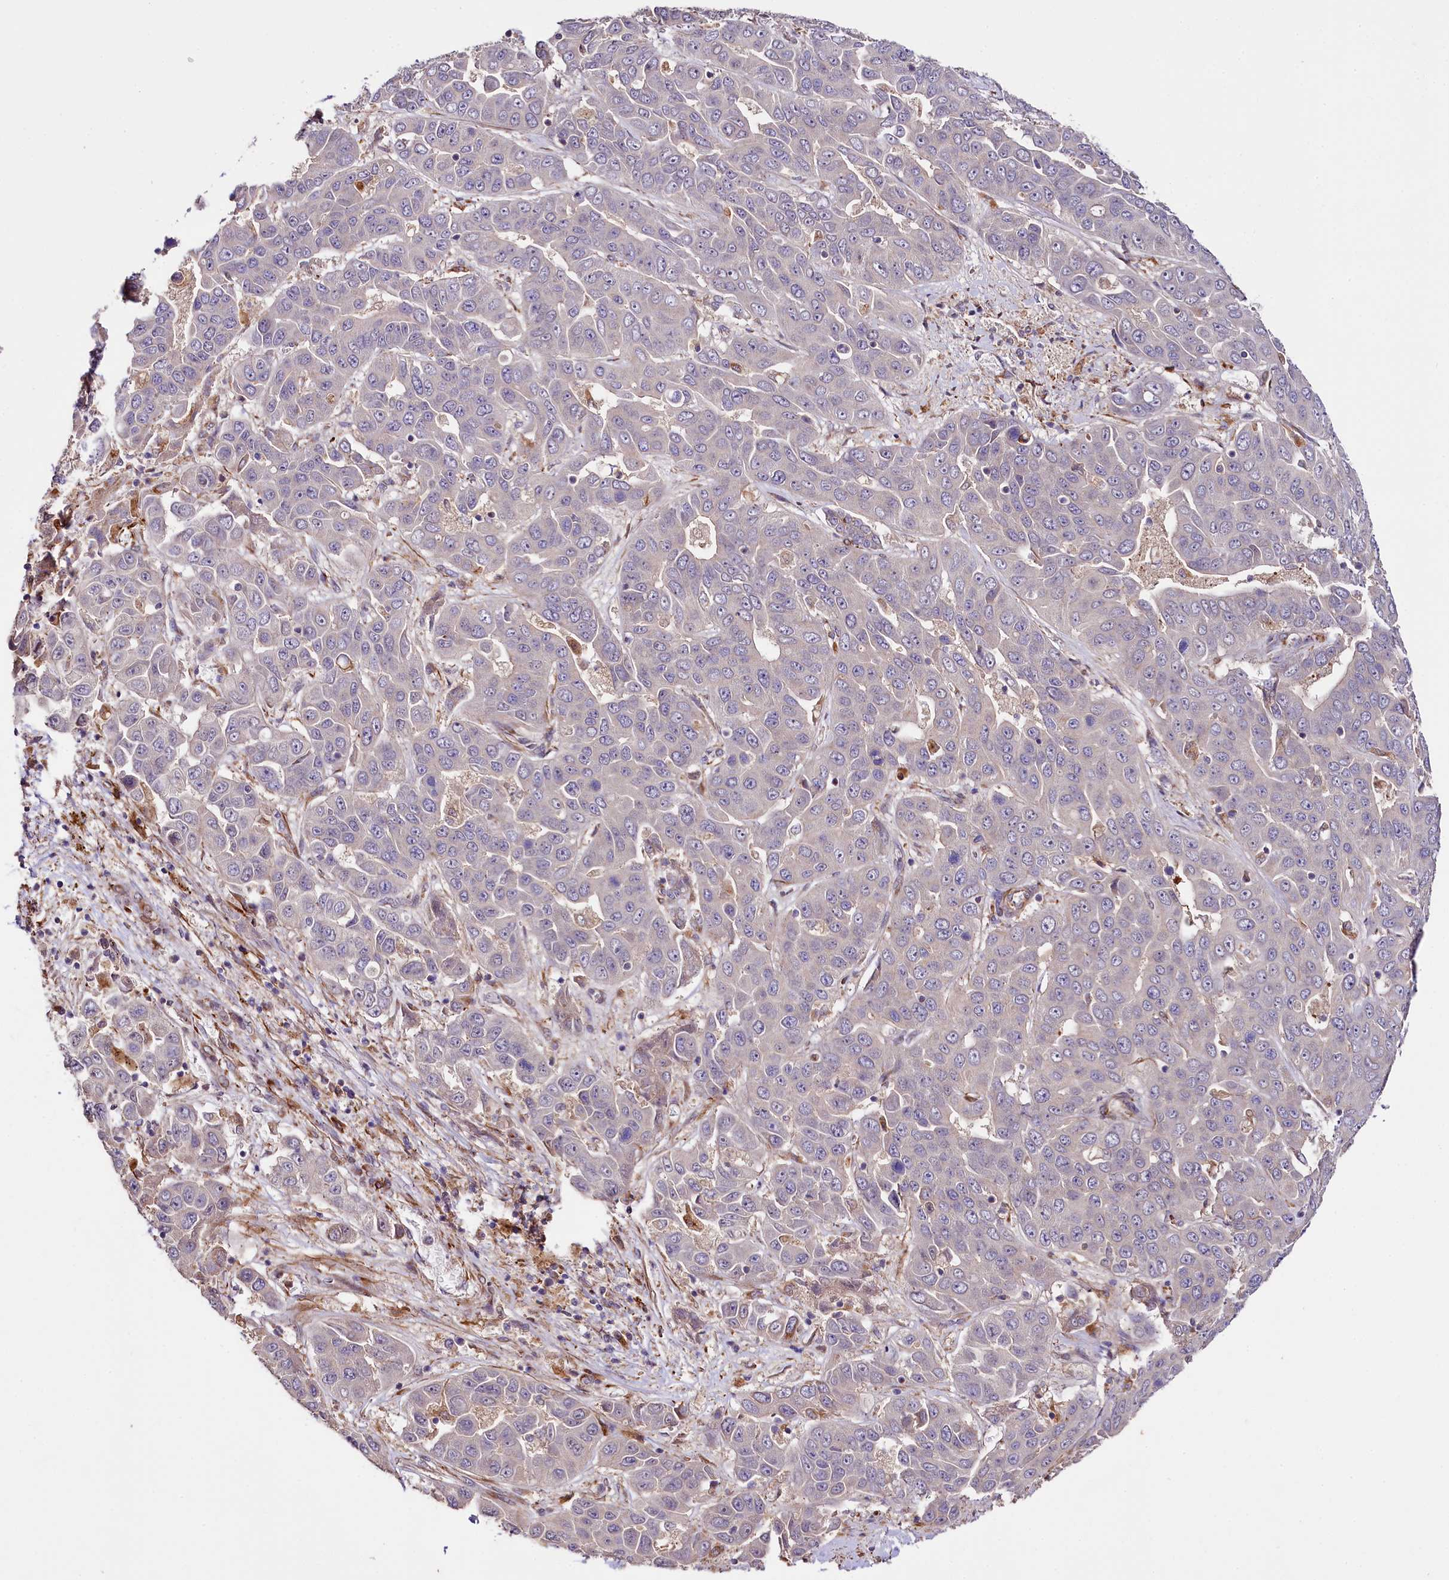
{"staining": {"intensity": "negative", "quantity": "none", "location": "none"}, "tissue": "liver cancer", "cell_type": "Tumor cells", "image_type": "cancer", "snomed": [{"axis": "morphology", "description": "Cholangiocarcinoma"}, {"axis": "topography", "description": "Liver"}], "caption": "Immunohistochemistry (IHC) of human liver cancer (cholangiocarcinoma) reveals no positivity in tumor cells.", "gene": "TTC12", "patient": {"sex": "female", "age": 52}}